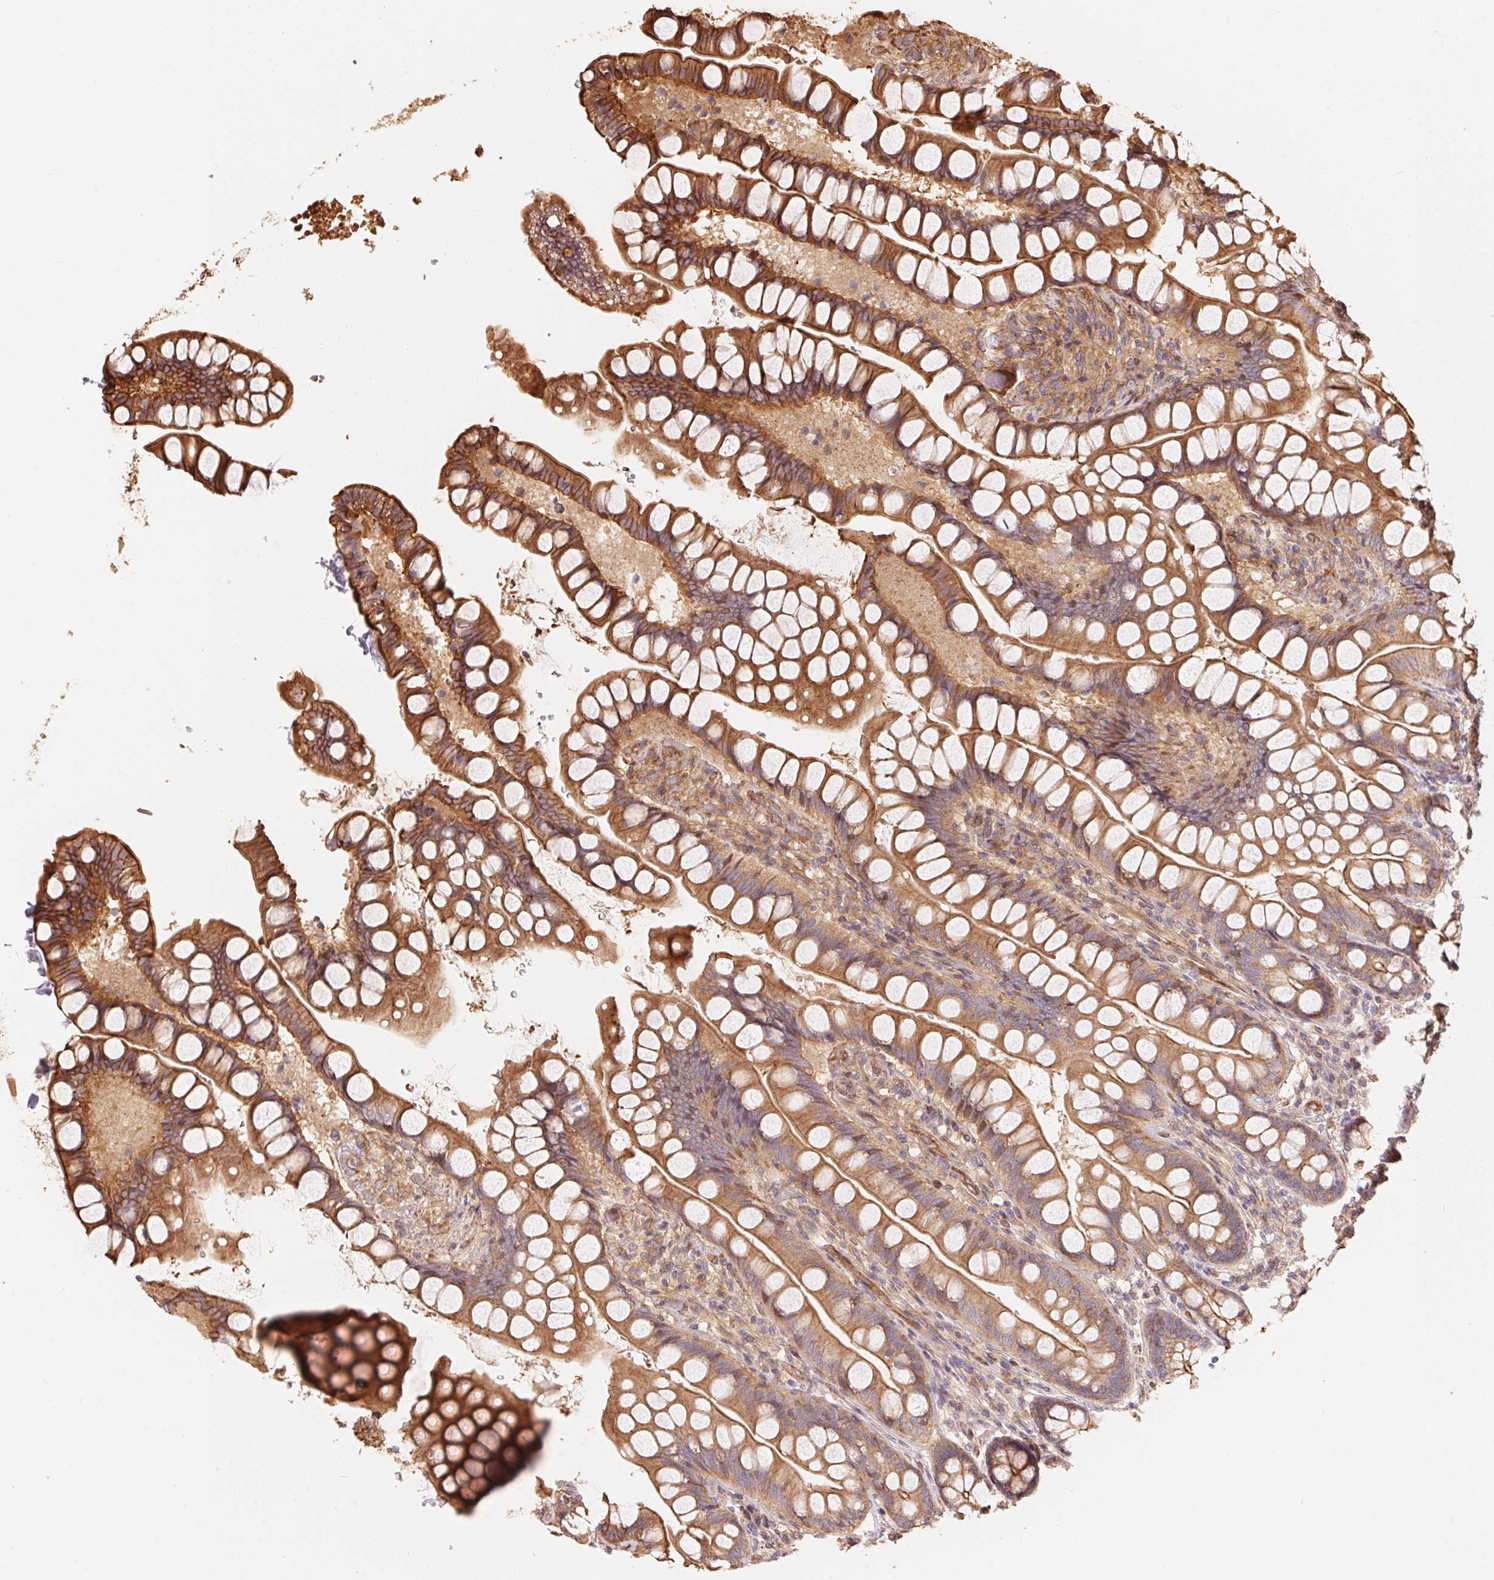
{"staining": {"intensity": "moderate", "quantity": ">75%", "location": "cytoplasmic/membranous"}, "tissue": "small intestine", "cell_type": "Glandular cells", "image_type": "normal", "snomed": [{"axis": "morphology", "description": "Normal tissue, NOS"}, {"axis": "topography", "description": "Small intestine"}], "caption": "Small intestine stained for a protein exhibits moderate cytoplasmic/membranous positivity in glandular cells. The staining was performed using DAB to visualize the protein expression in brown, while the nuclei were stained in blue with hematoxylin (Magnification: 20x).", "gene": "FRAS1", "patient": {"sex": "male", "age": 70}}